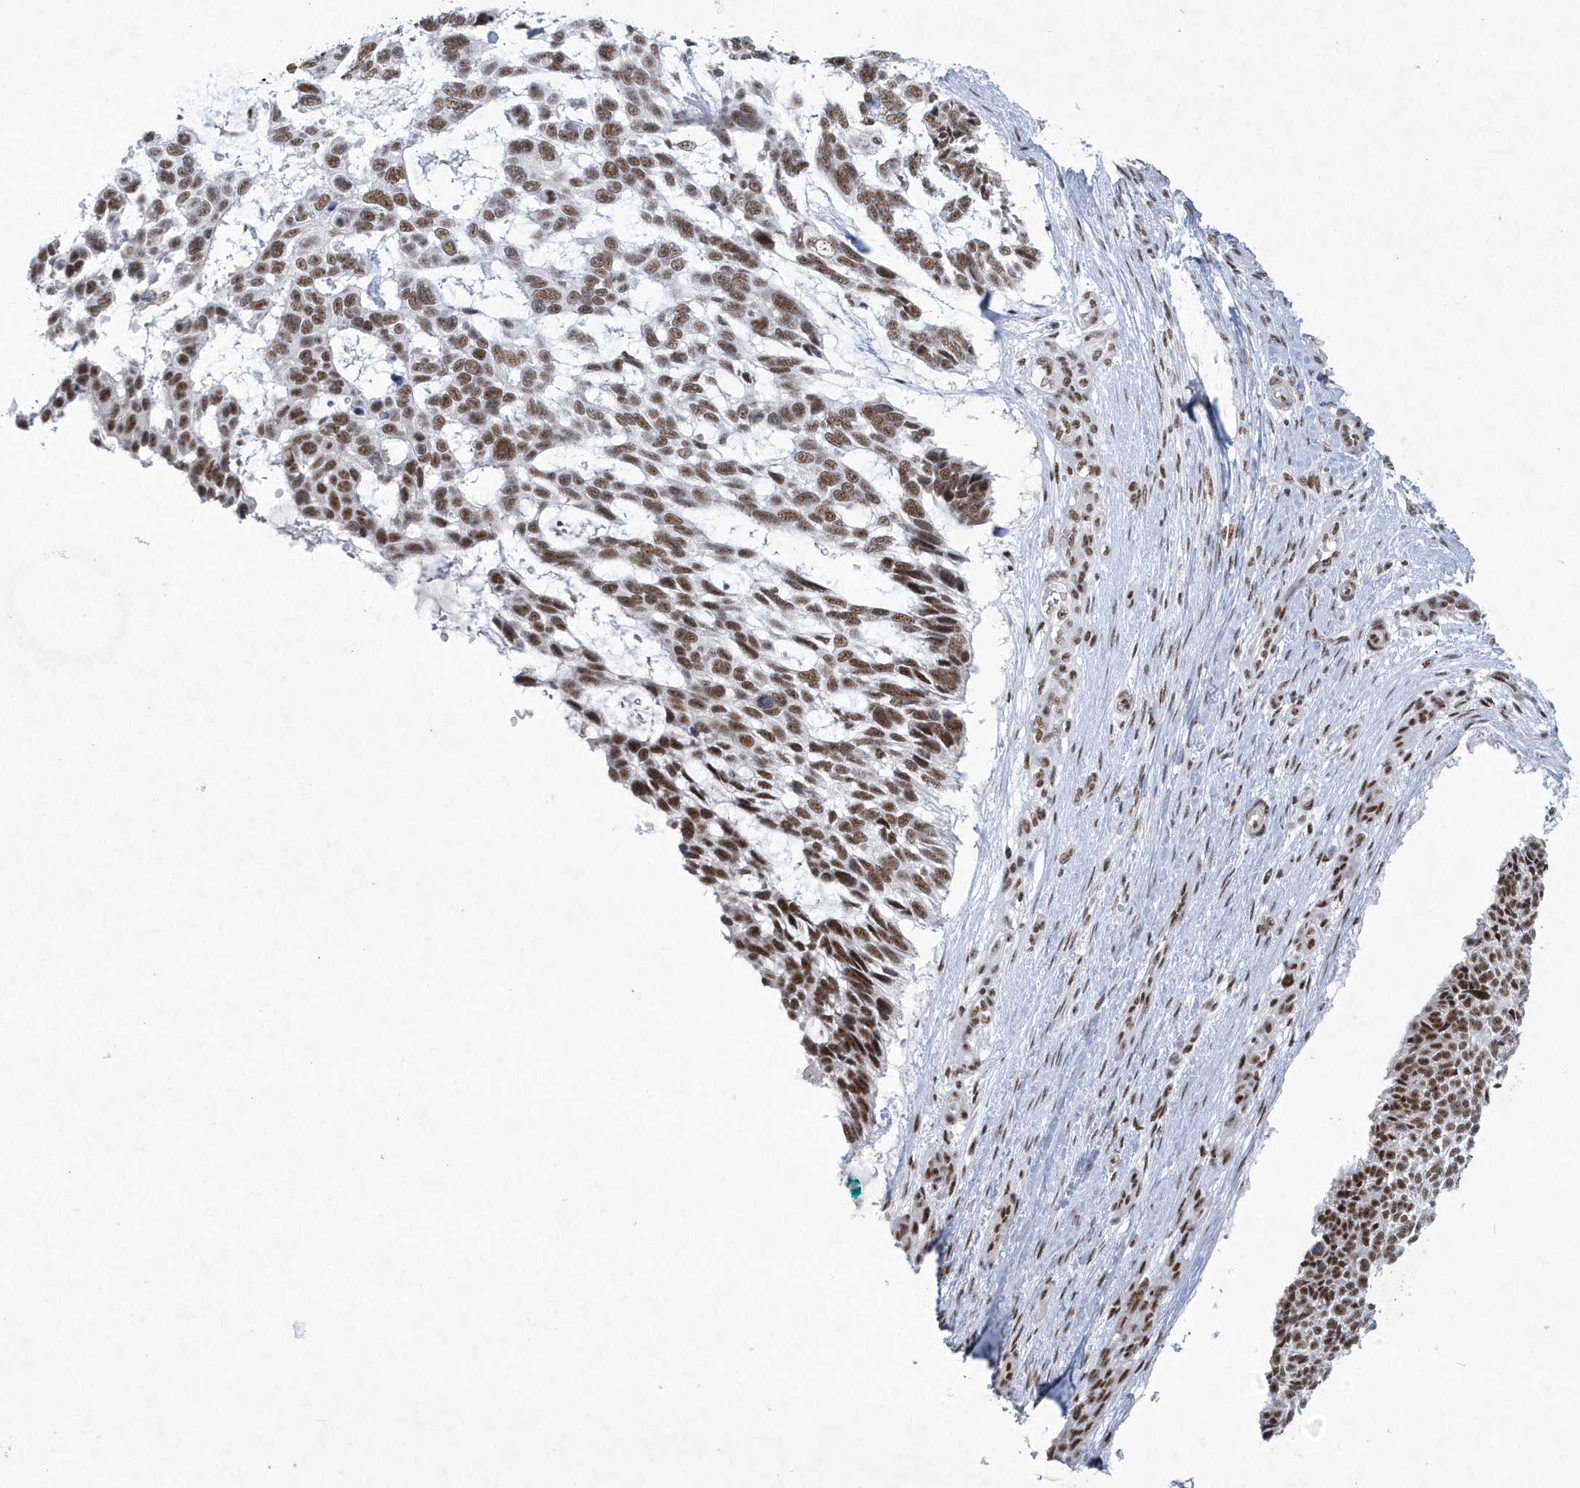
{"staining": {"intensity": "moderate", "quantity": ">75%", "location": "nuclear"}, "tissue": "skin cancer", "cell_type": "Tumor cells", "image_type": "cancer", "snomed": [{"axis": "morphology", "description": "Basal cell carcinoma"}, {"axis": "topography", "description": "Skin"}], "caption": "Brown immunohistochemical staining in human basal cell carcinoma (skin) reveals moderate nuclear staining in about >75% of tumor cells. (IHC, brightfield microscopy, high magnification).", "gene": "DCLRE1A", "patient": {"sex": "male", "age": 88}}